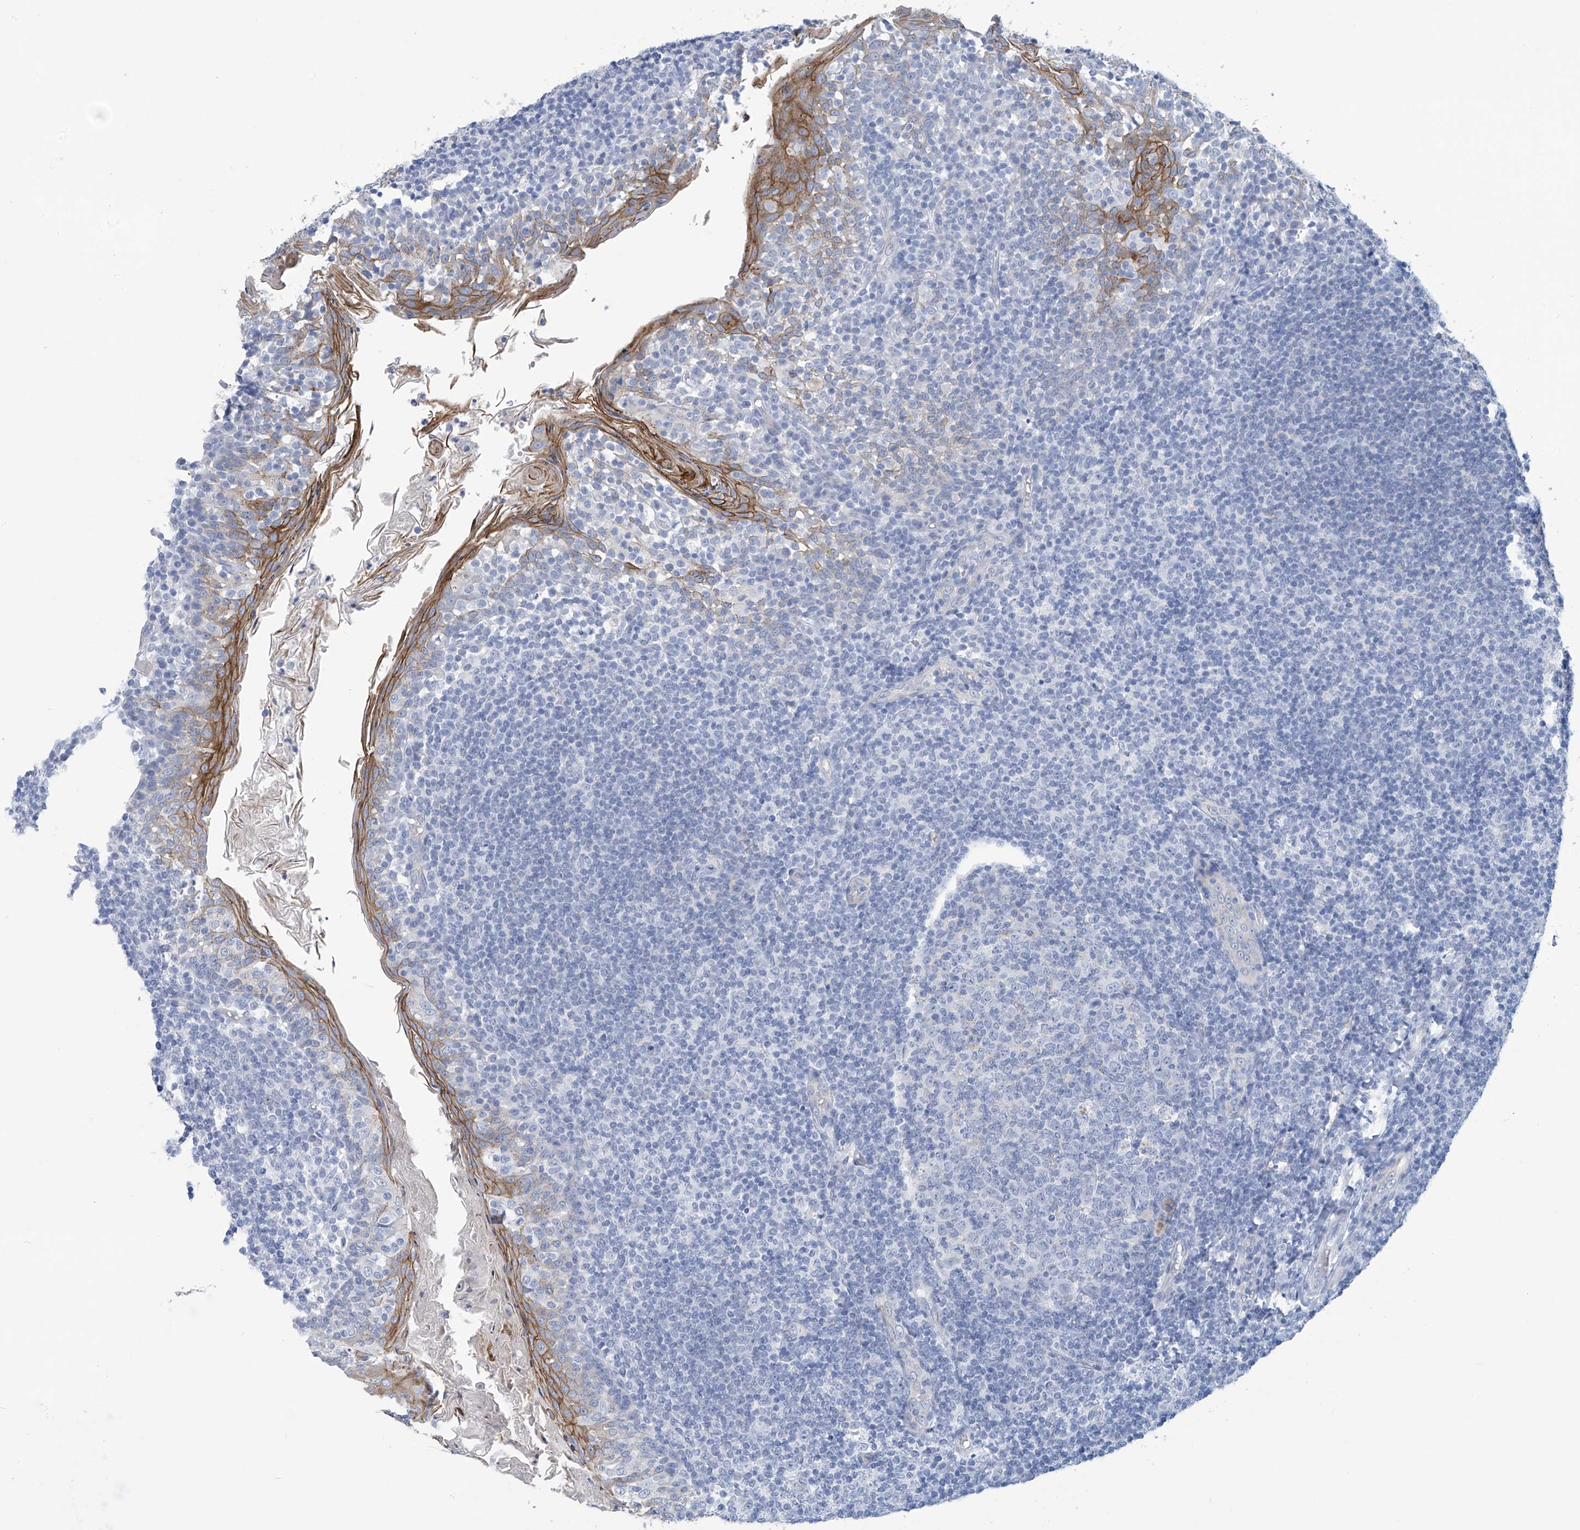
{"staining": {"intensity": "negative", "quantity": "none", "location": "none"}, "tissue": "tonsil", "cell_type": "Germinal center cells", "image_type": "normal", "snomed": [{"axis": "morphology", "description": "Normal tissue, NOS"}, {"axis": "topography", "description": "Tonsil"}], "caption": "A micrograph of tonsil stained for a protein shows no brown staining in germinal center cells. (Brightfield microscopy of DAB (3,3'-diaminobenzidine) immunohistochemistry at high magnification).", "gene": "DSP", "patient": {"sex": "female", "age": 19}}